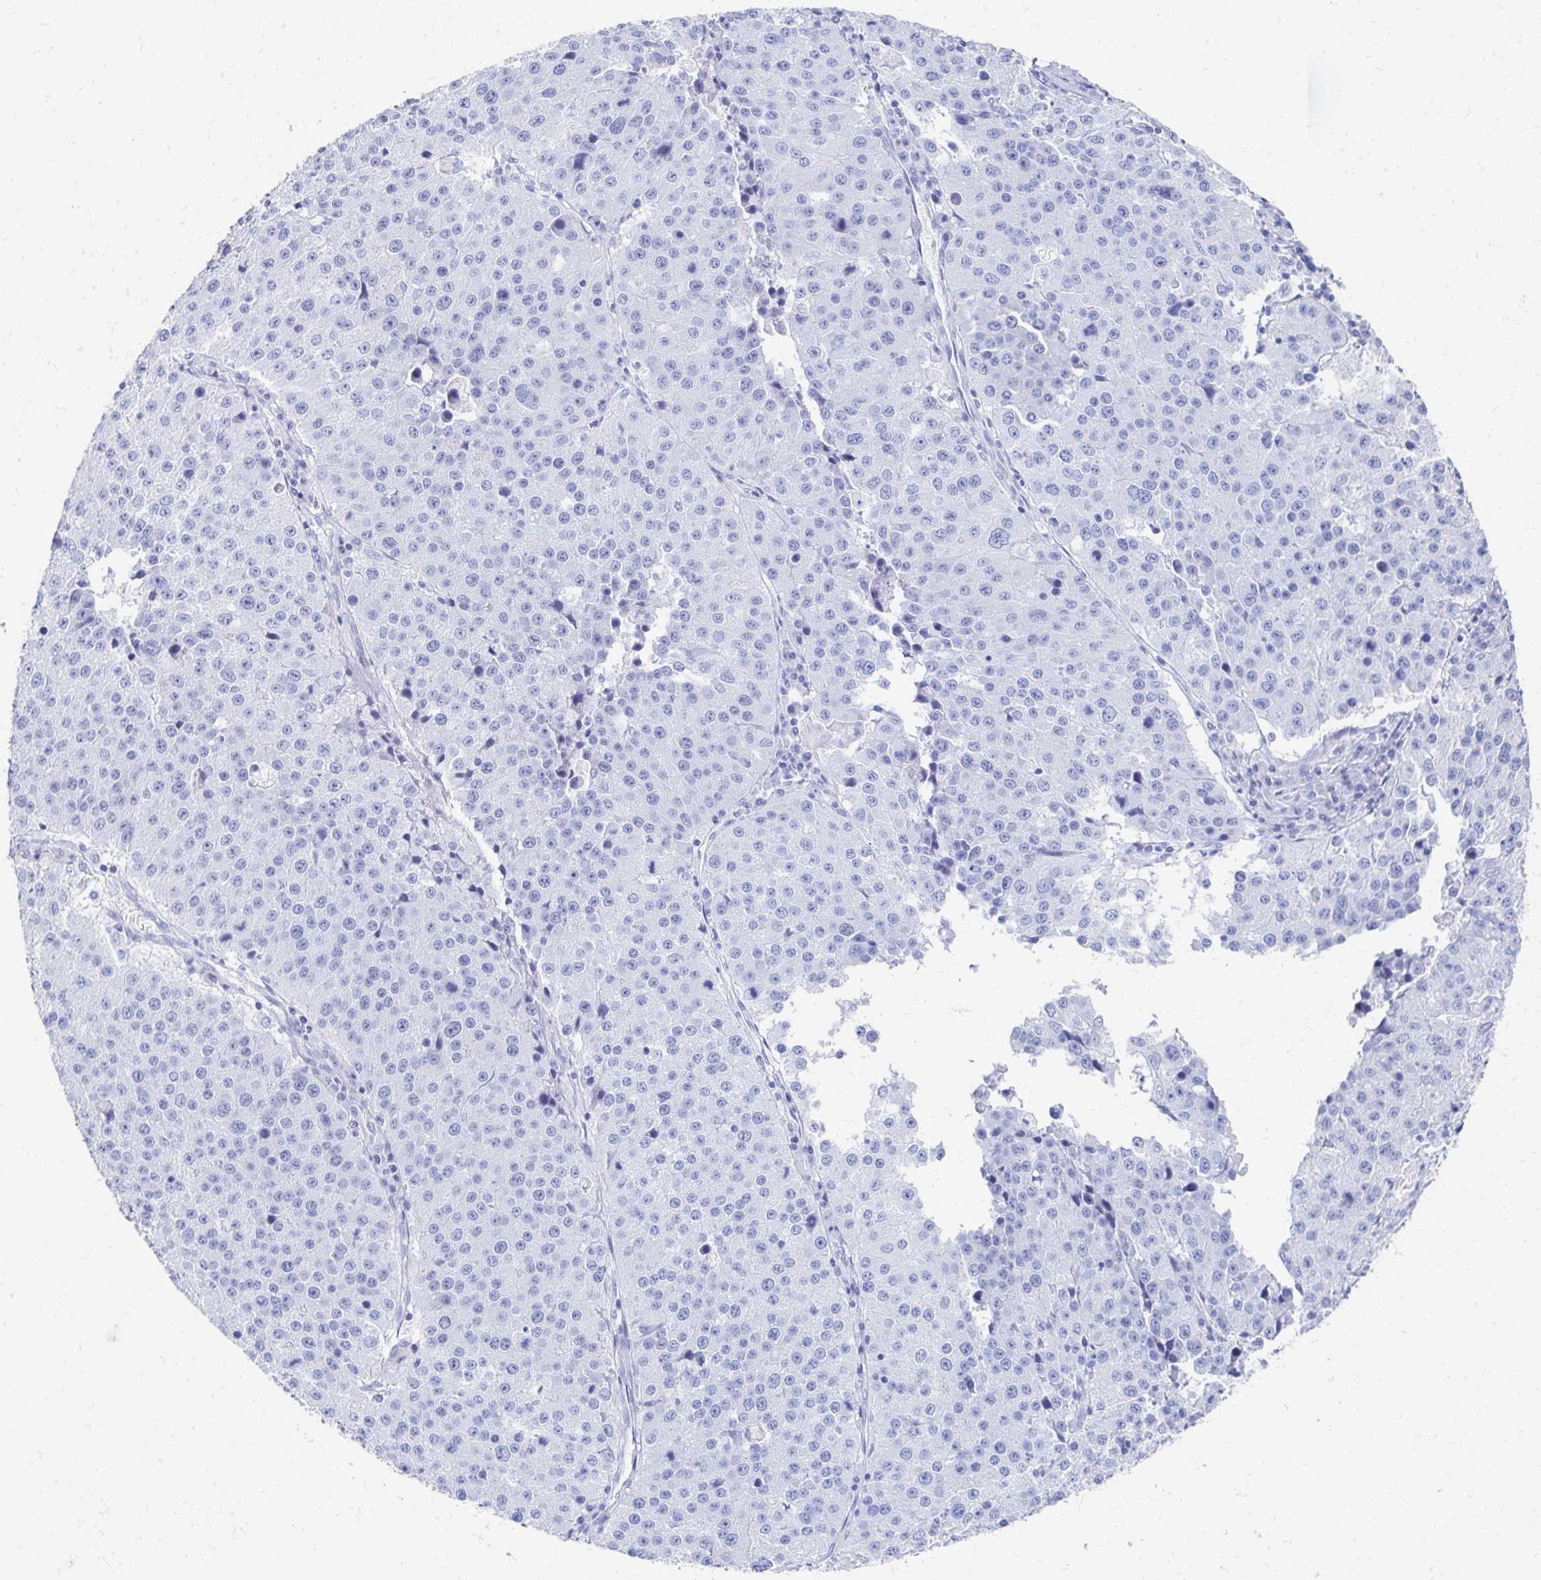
{"staining": {"intensity": "negative", "quantity": "none", "location": "none"}, "tissue": "stomach cancer", "cell_type": "Tumor cells", "image_type": "cancer", "snomed": [{"axis": "morphology", "description": "Adenocarcinoma, NOS"}, {"axis": "topography", "description": "Stomach"}], "caption": "Tumor cells are negative for protein expression in human adenocarcinoma (stomach). Nuclei are stained in blue.", "gene": "CST6", "patient": {"sex": "male", "age": 71}}